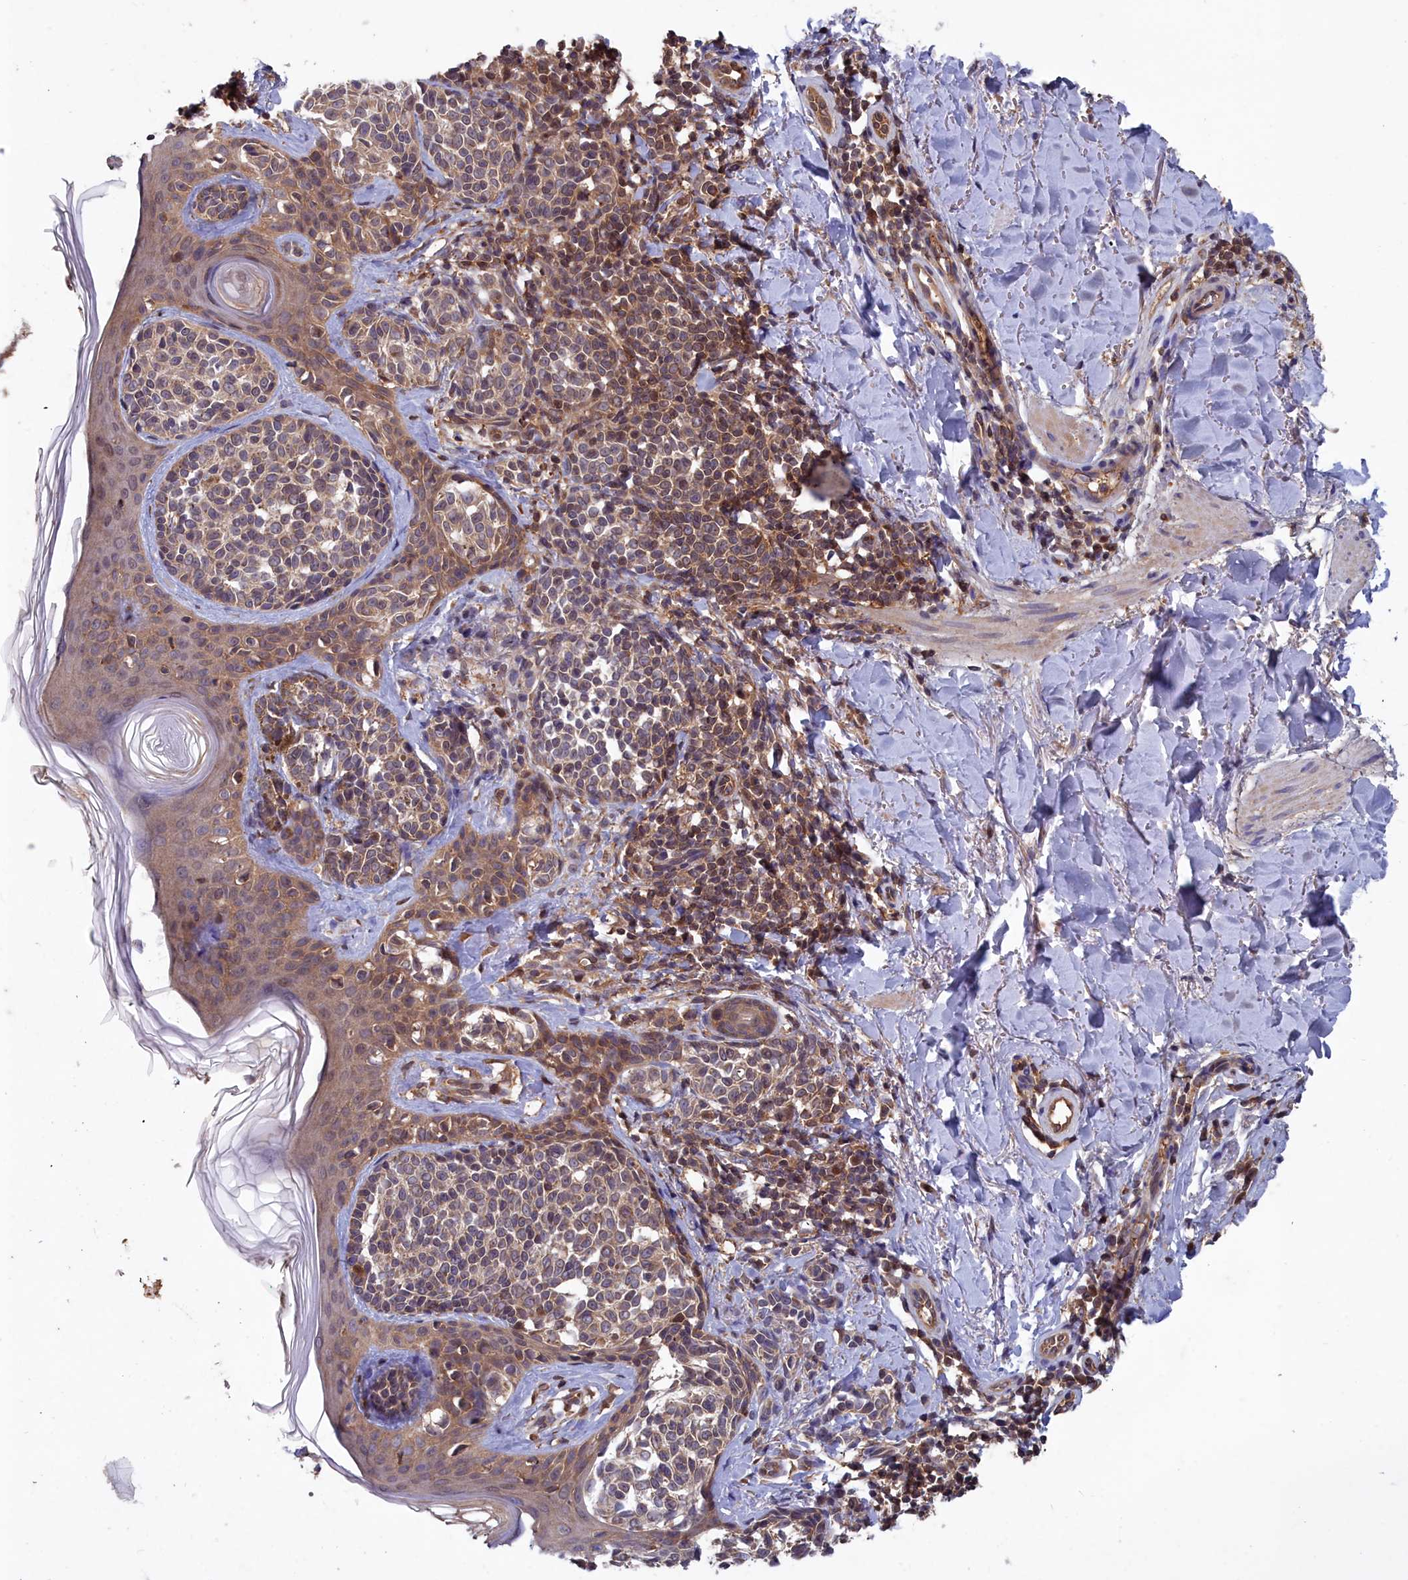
{"staining": {"intensity": "moderate", "quantity": ">75%", "location": "cytoplasmic/membranous"}, "tissue": "melanoma", "cell_type": "Tumor cells", "image_type": "cancer", "snomed": [{"axis": "morphology", "description": "Malignant melanoma, NOS"}, {"axis": "topography", "description": "Skin of upper extremity"}], "caption": "Immunohistochemical staining of human malignant melanoma displays medium levels of moderate cytoplasmic/membranous protein expression in about >75% of tumor cells.", "gene": "GFRA2", "patient": {"sex": "male", "age": 40}}